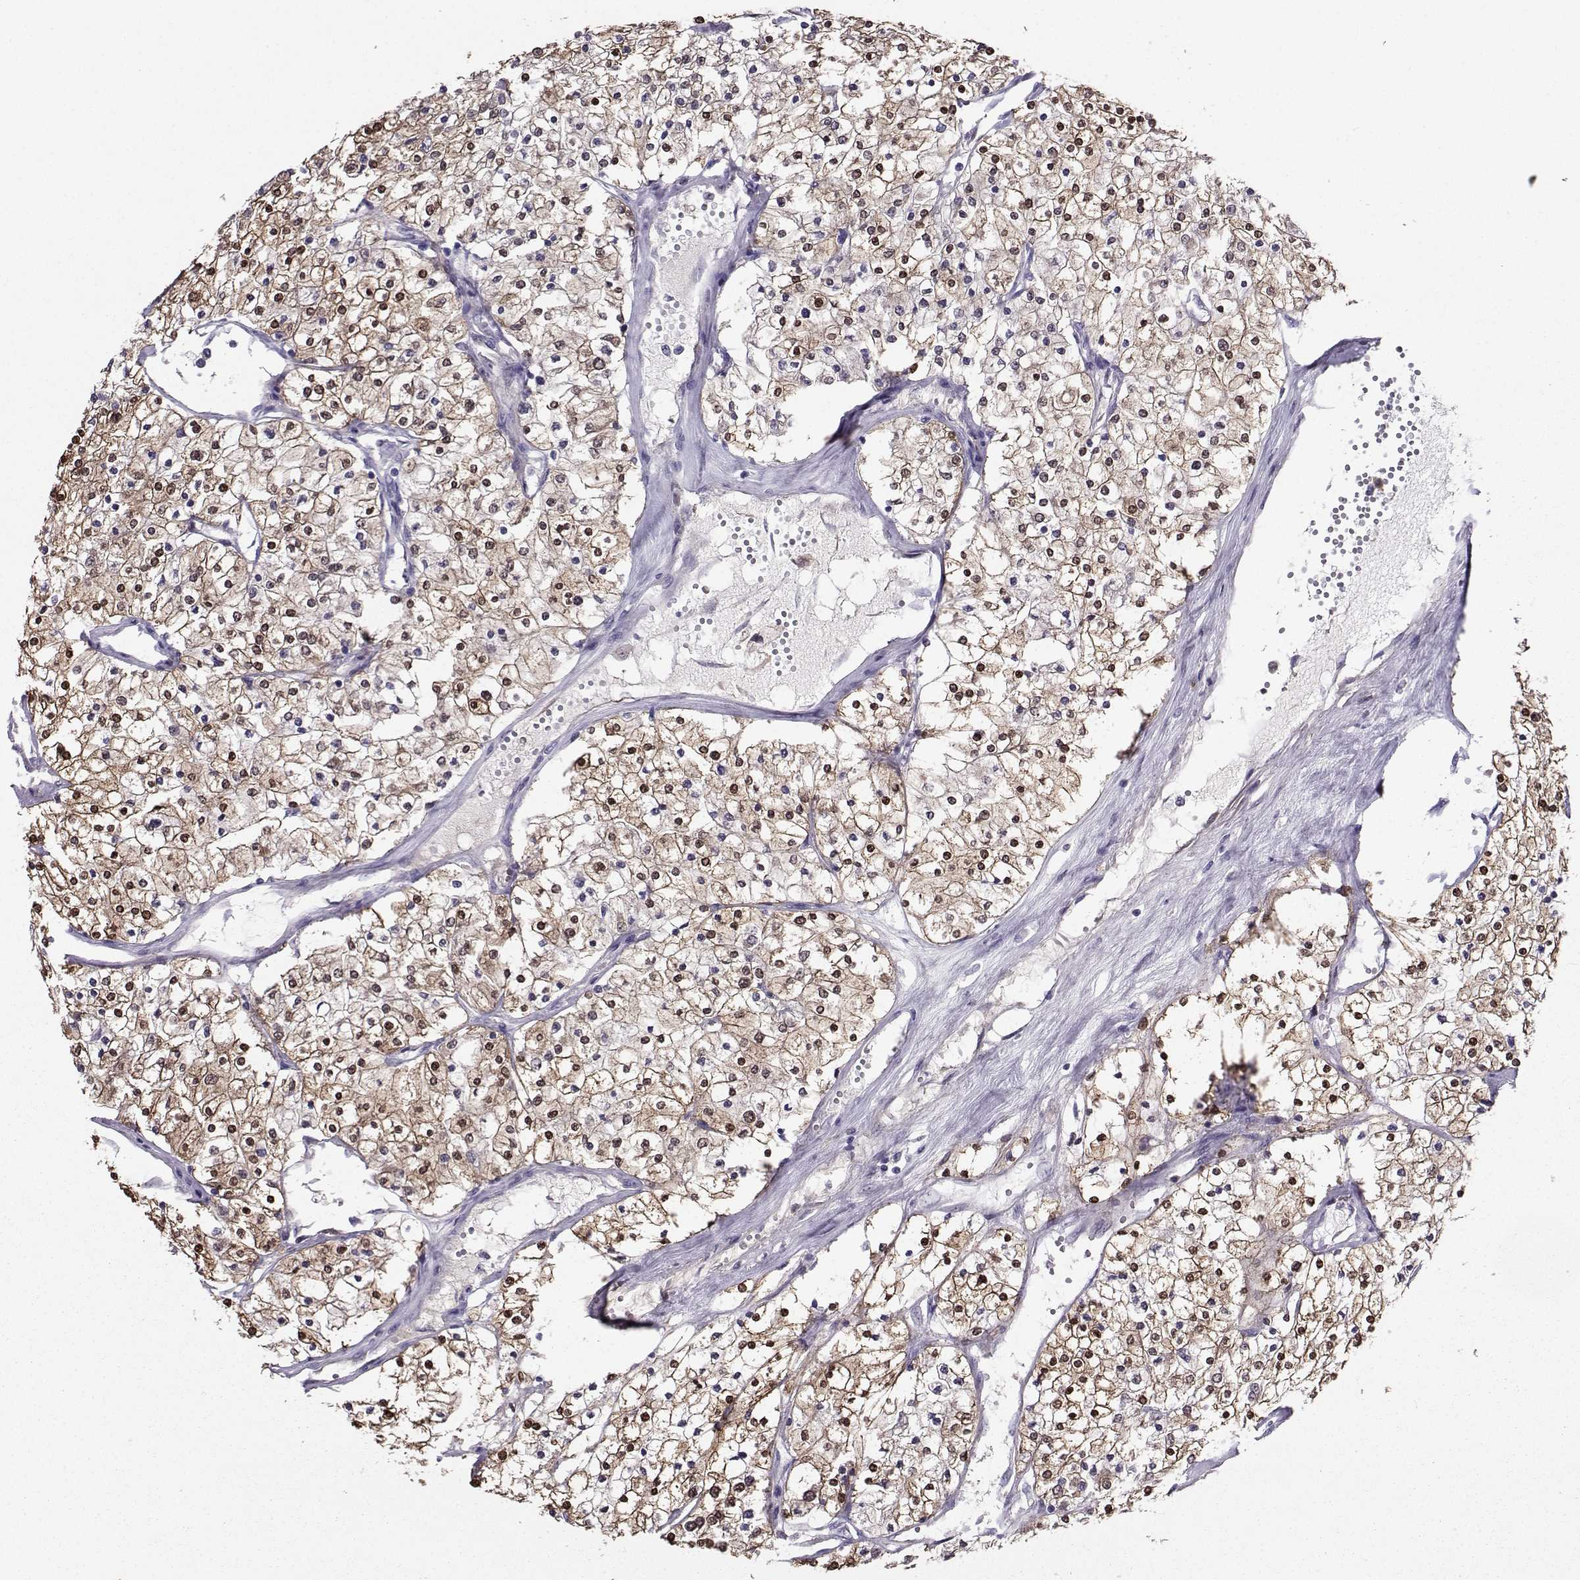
{"staining": {"intensity": "moderate", "quantity": "25%-75%", "location": "cytoplasmic/membranous,nuclear"}, "tissue": "renal cancer", "cell_type": "Tumor cells", "image_type": "cancer", "snomed": [{"axis": "morphology", "description": "Adenocarcinoma, NOS"}, {"axis": "topography", "description": "Kidney"}], "caption": "This photomicrograph shows immunohistochemistry staining of renal cancer (adenocarcinoma), with medium moderate cytoplasmic/membranous and nuclear expression in about 25%-75% of tumor cells.", "gene": "PGK1", "patient": {"sex": "male", "age": 80}}